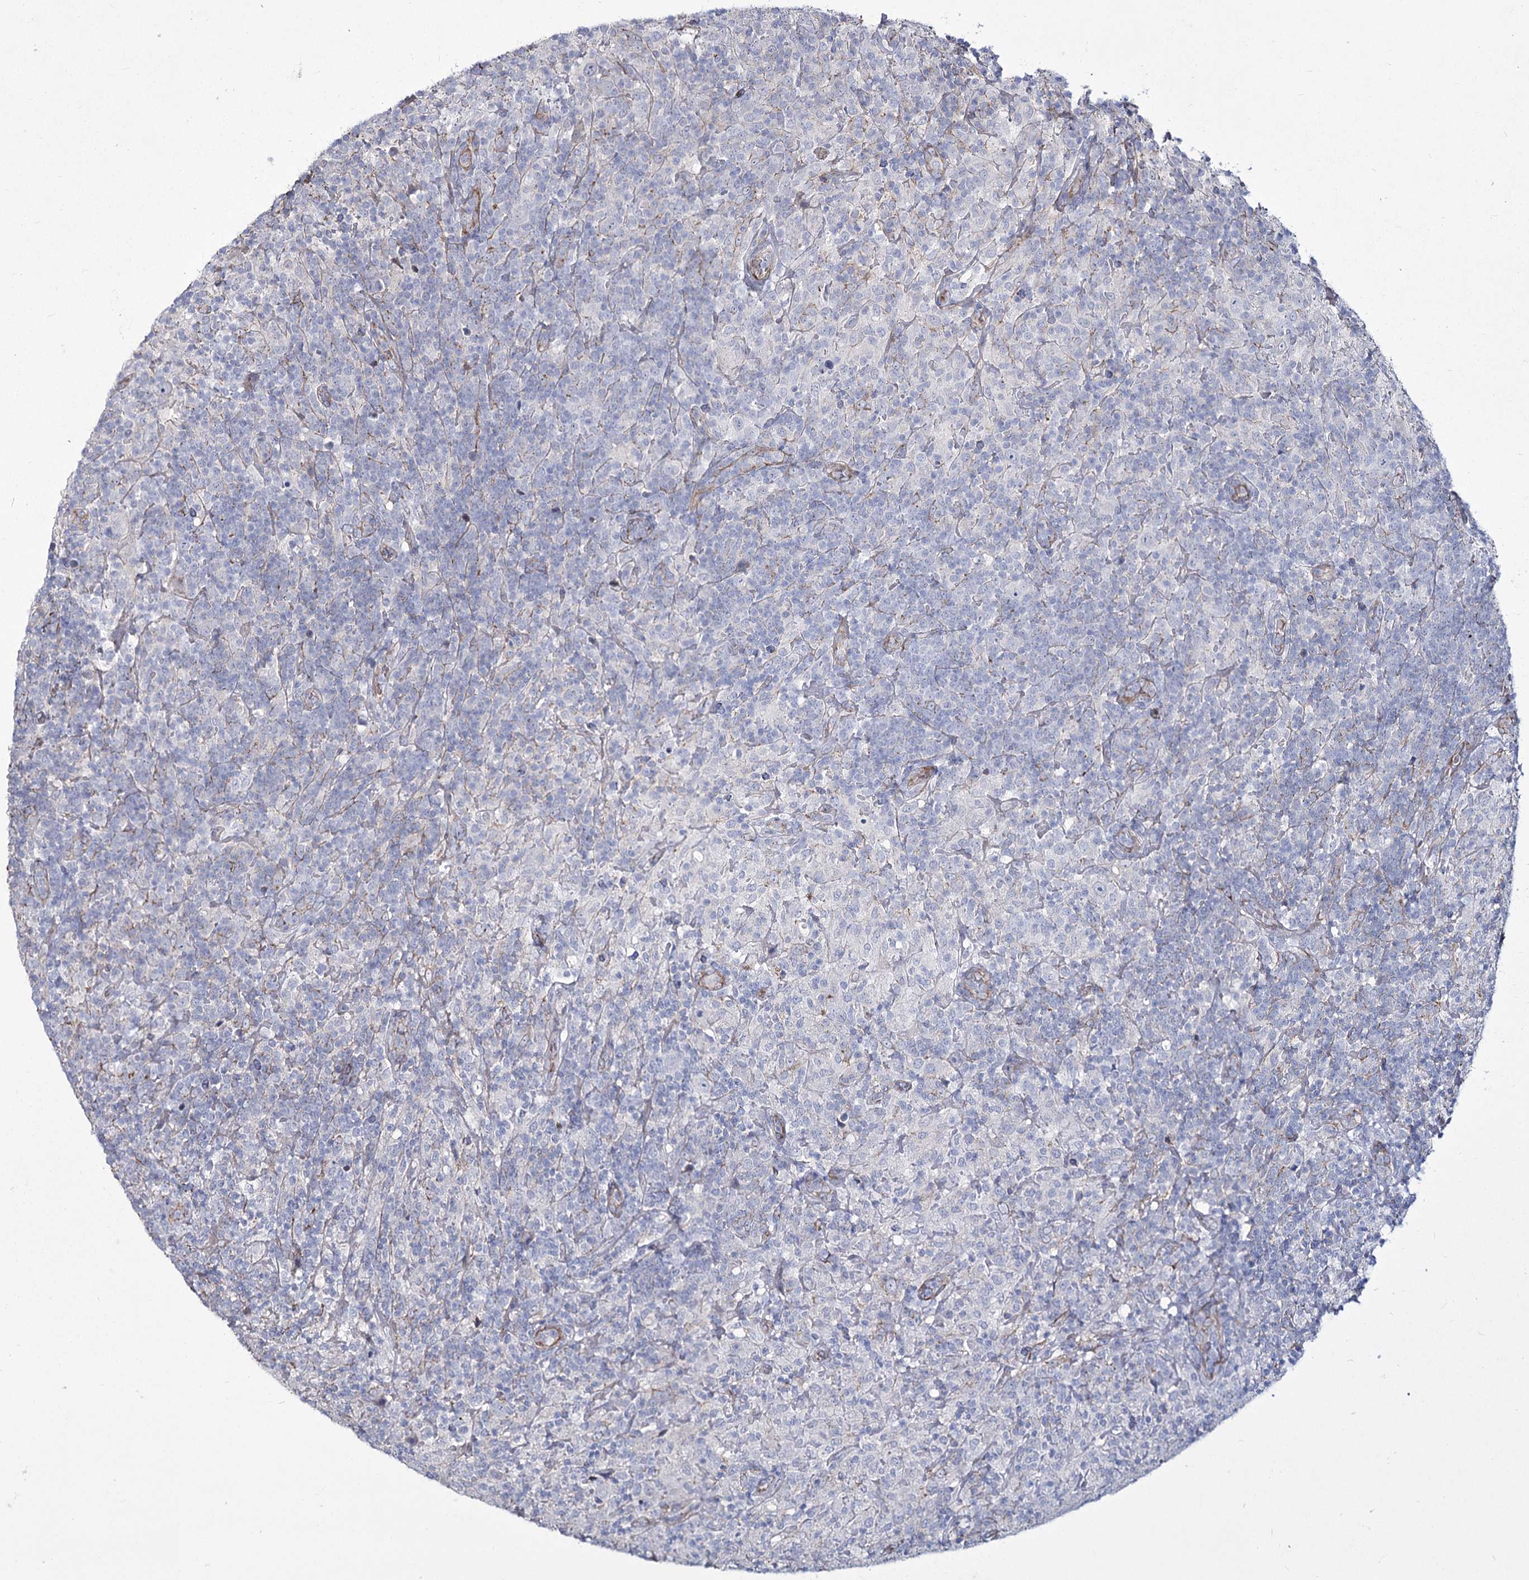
{"staining": {"intensity": "negative", "quantity": "none", "location": "none"}, "tissue": "lymphoma", "cell_type": "Tumor cells", "image_type": "cancer", "snomed": [{"axis": "morphology", "description": "Hodgkin's disease, NOS"}, {"axis": "topography", "description": "Lymph node"}], "caption": "A photomicrograph of Hodgkin's disease stained for a protein displays no brown staining in tumor cells.", "gene": "ME3", "patient": {"sex": "male", "age": 70}}